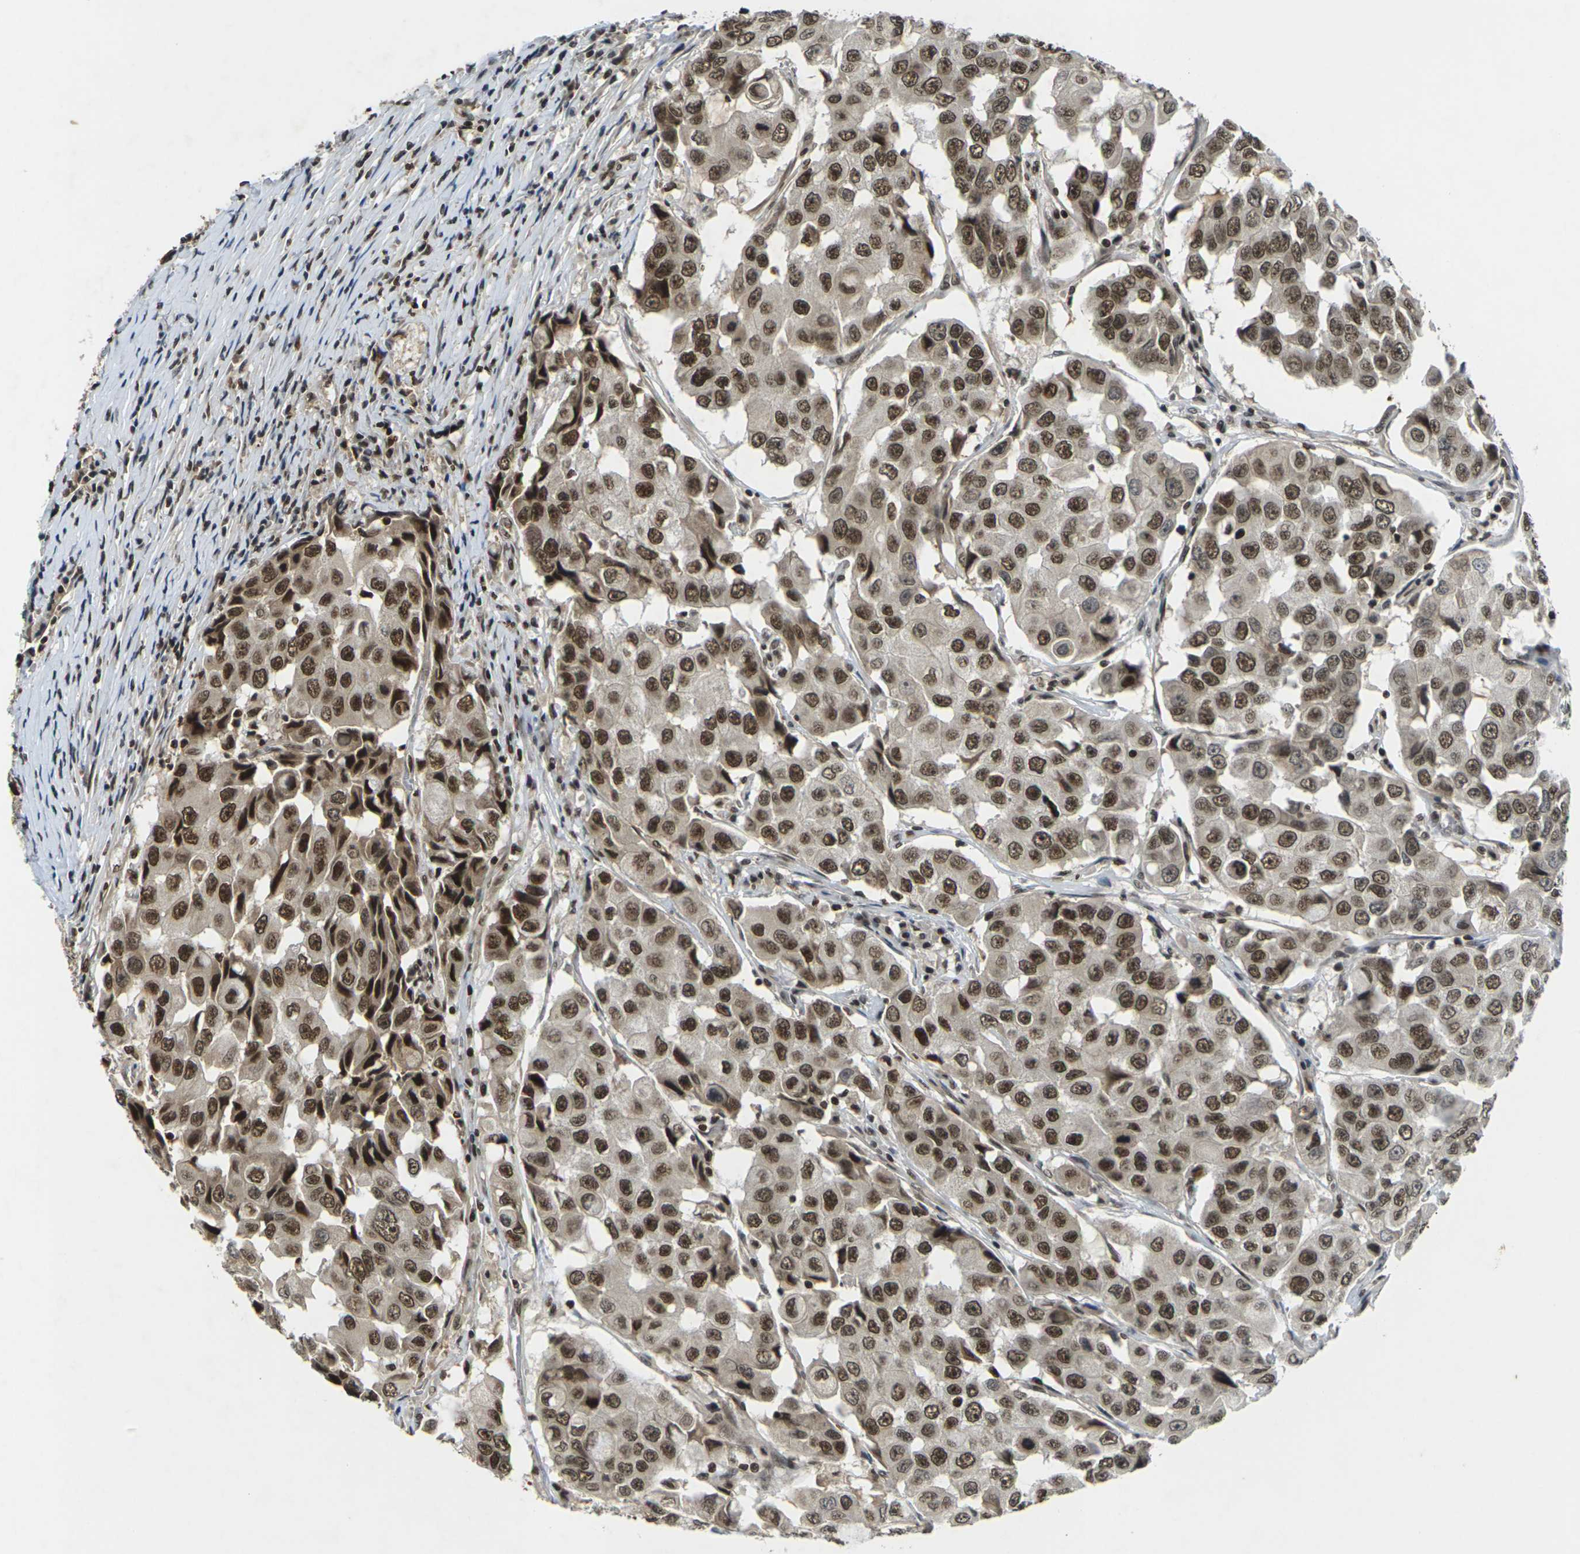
{"staining": {"intensity": "strong", "quantity": ">75%", "location": "cytoplasmic/membranous,nuclear"}, "tissue": "breast cancer", "cell_type": "Tumor cells", "image_type": "cancer", "snomed": [{"axis": "morphology", "description": "Duct carcinoma"}, {"axis": "topography", "description": "Breast"}], "caption": "IHC histopathology image of neoplastic tissue: human intraductal carcinoma (breast) stained using IHC displays high levels of strong protein expression localized specifically in the cytoplasmic/membranous and nuclear of tumor cells, appearing as a cytoplasmic/membranous and nuclear brown color.", "gene": "NELFA", "patient": {"sex": "female", "age": 27}}